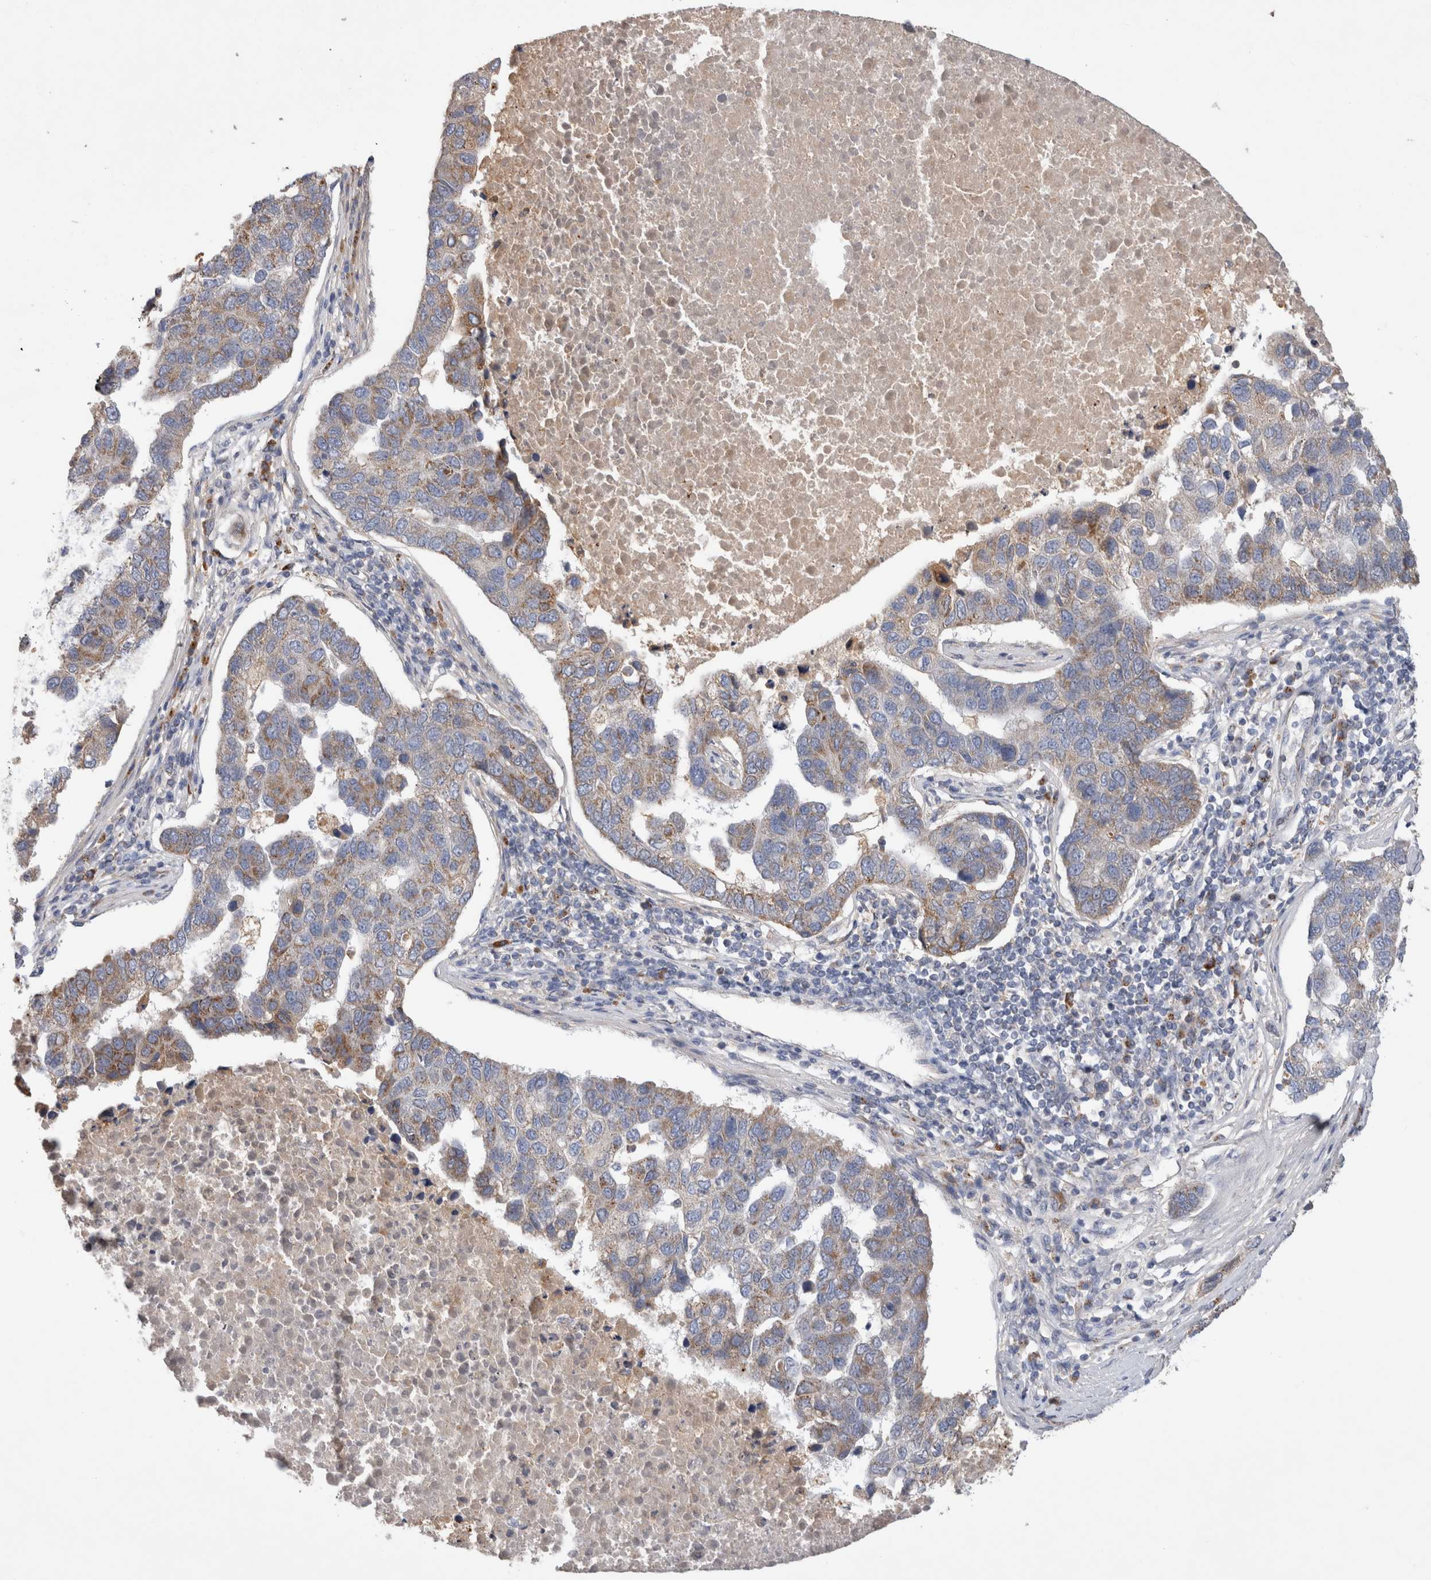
{"staining": {"intensity": "weak", "quantity": "25%-75%", "location": "cytoplasmic/membranous"}, "tissue": "pancreatic cancer", "cell_type": "Tumor cells", "image_type": "cancer", "snomed": [{"axis": "morphology", "description": "Adenocarcinoma, NOS"}, {"axis": "topography", "description": "Pancreas"}], "caption": "Protein staining of pancreatic cancer tissue shows weak cytoplasmic/membranous staining in about 25%-75% of tumor cells.", "gene": "IARS2", "patient": {"sex": "female", "age": 61}}